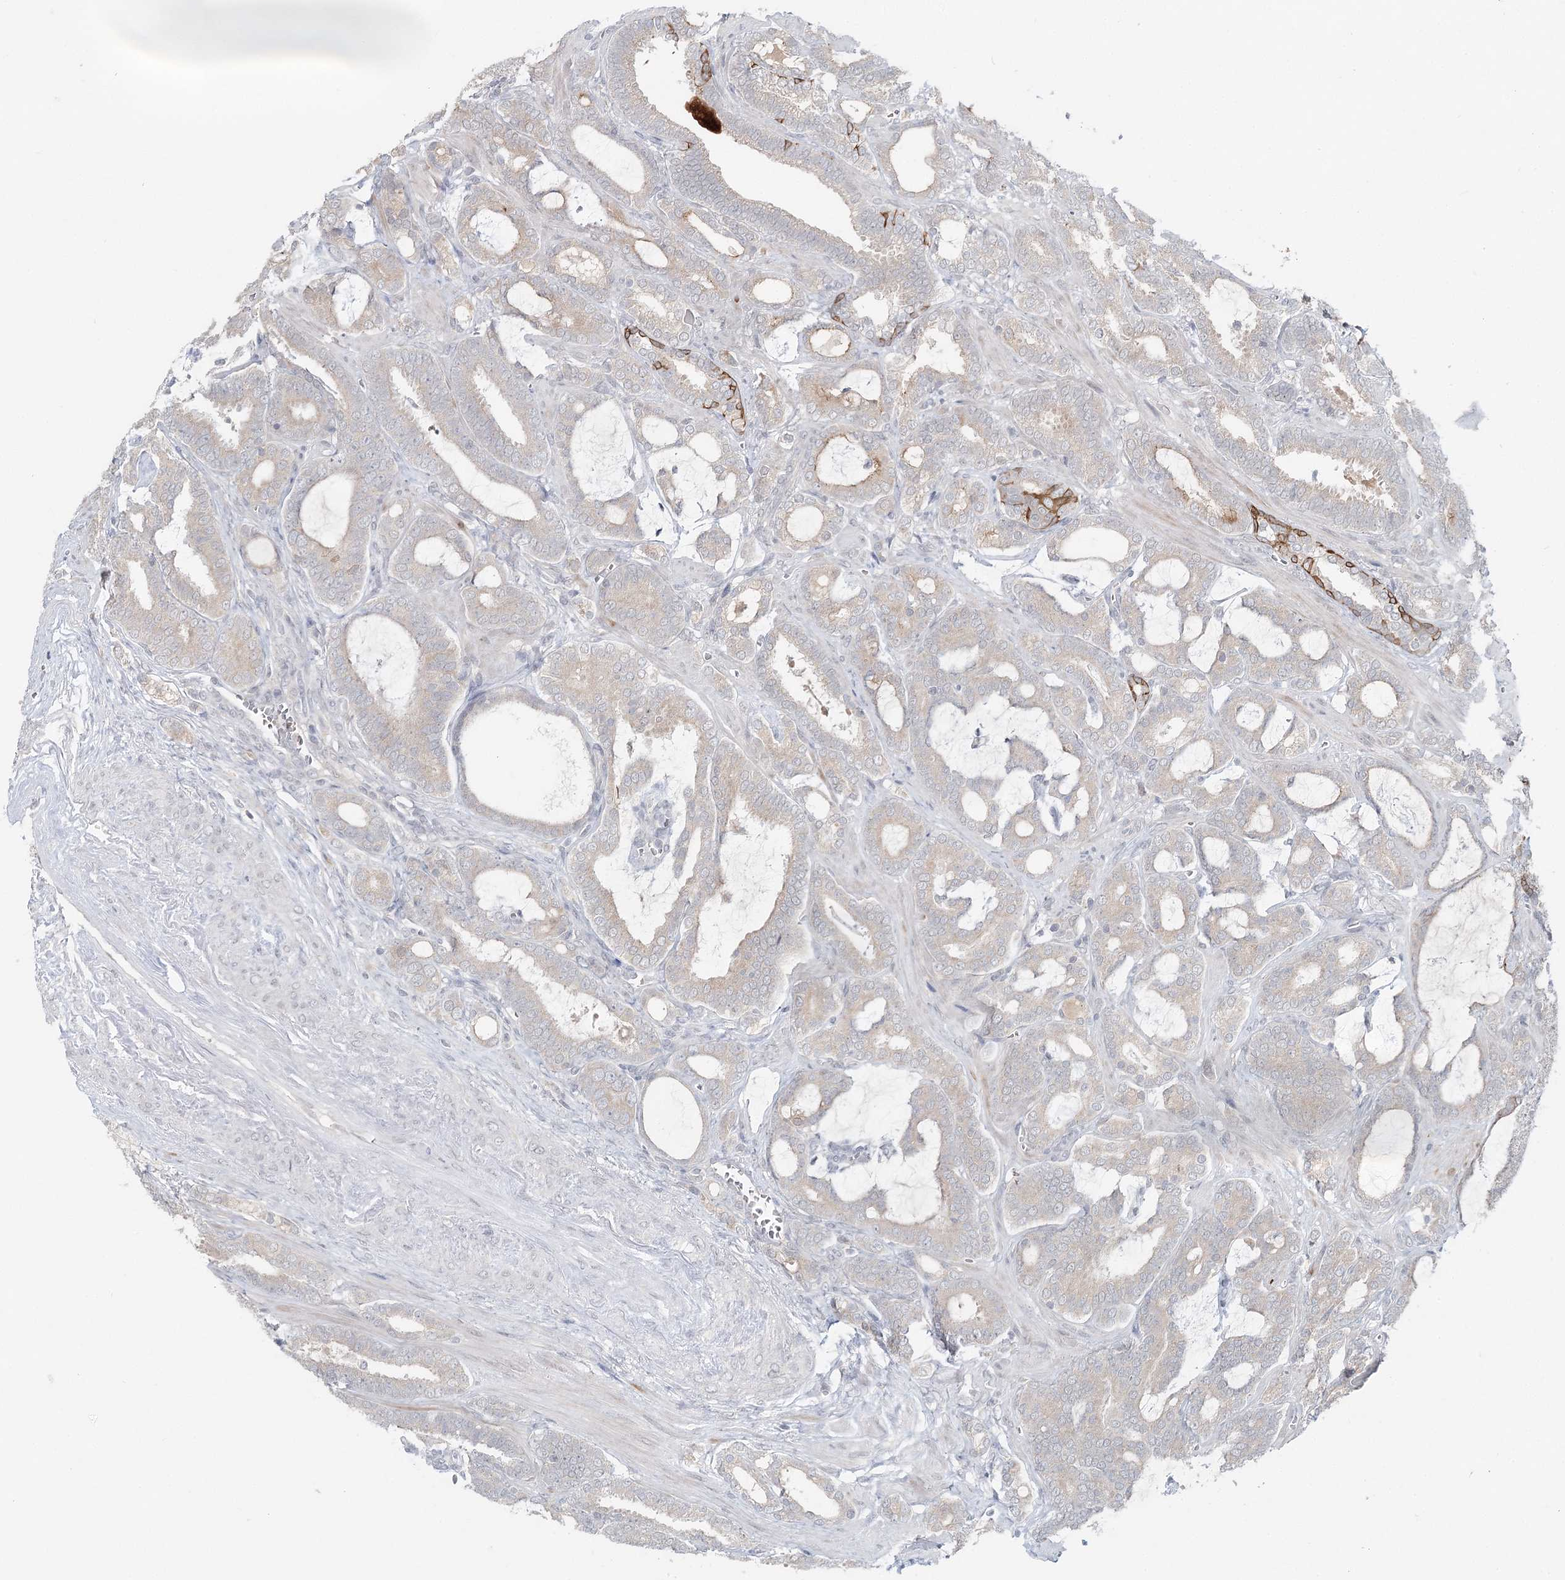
{"staining": {"intensity": "negative", "quantity": "none", "location": "none"}, "tissue": "prostate cancer", "cell_type": "Tumor cells", "image_type": "cancer", "snomed": [{"axis": "morphology", "description": "Adenocarcinoma, High grade"}, {"axis": "topography", "description": "Prostate and seminal vesicle, NOS"}], "caption": "Tumor cells show no significant staining in adenocarcinoma (high-grade) (prostate).", "gene": "FBXO7", "patient": {"sex": "male", "age": 67}}